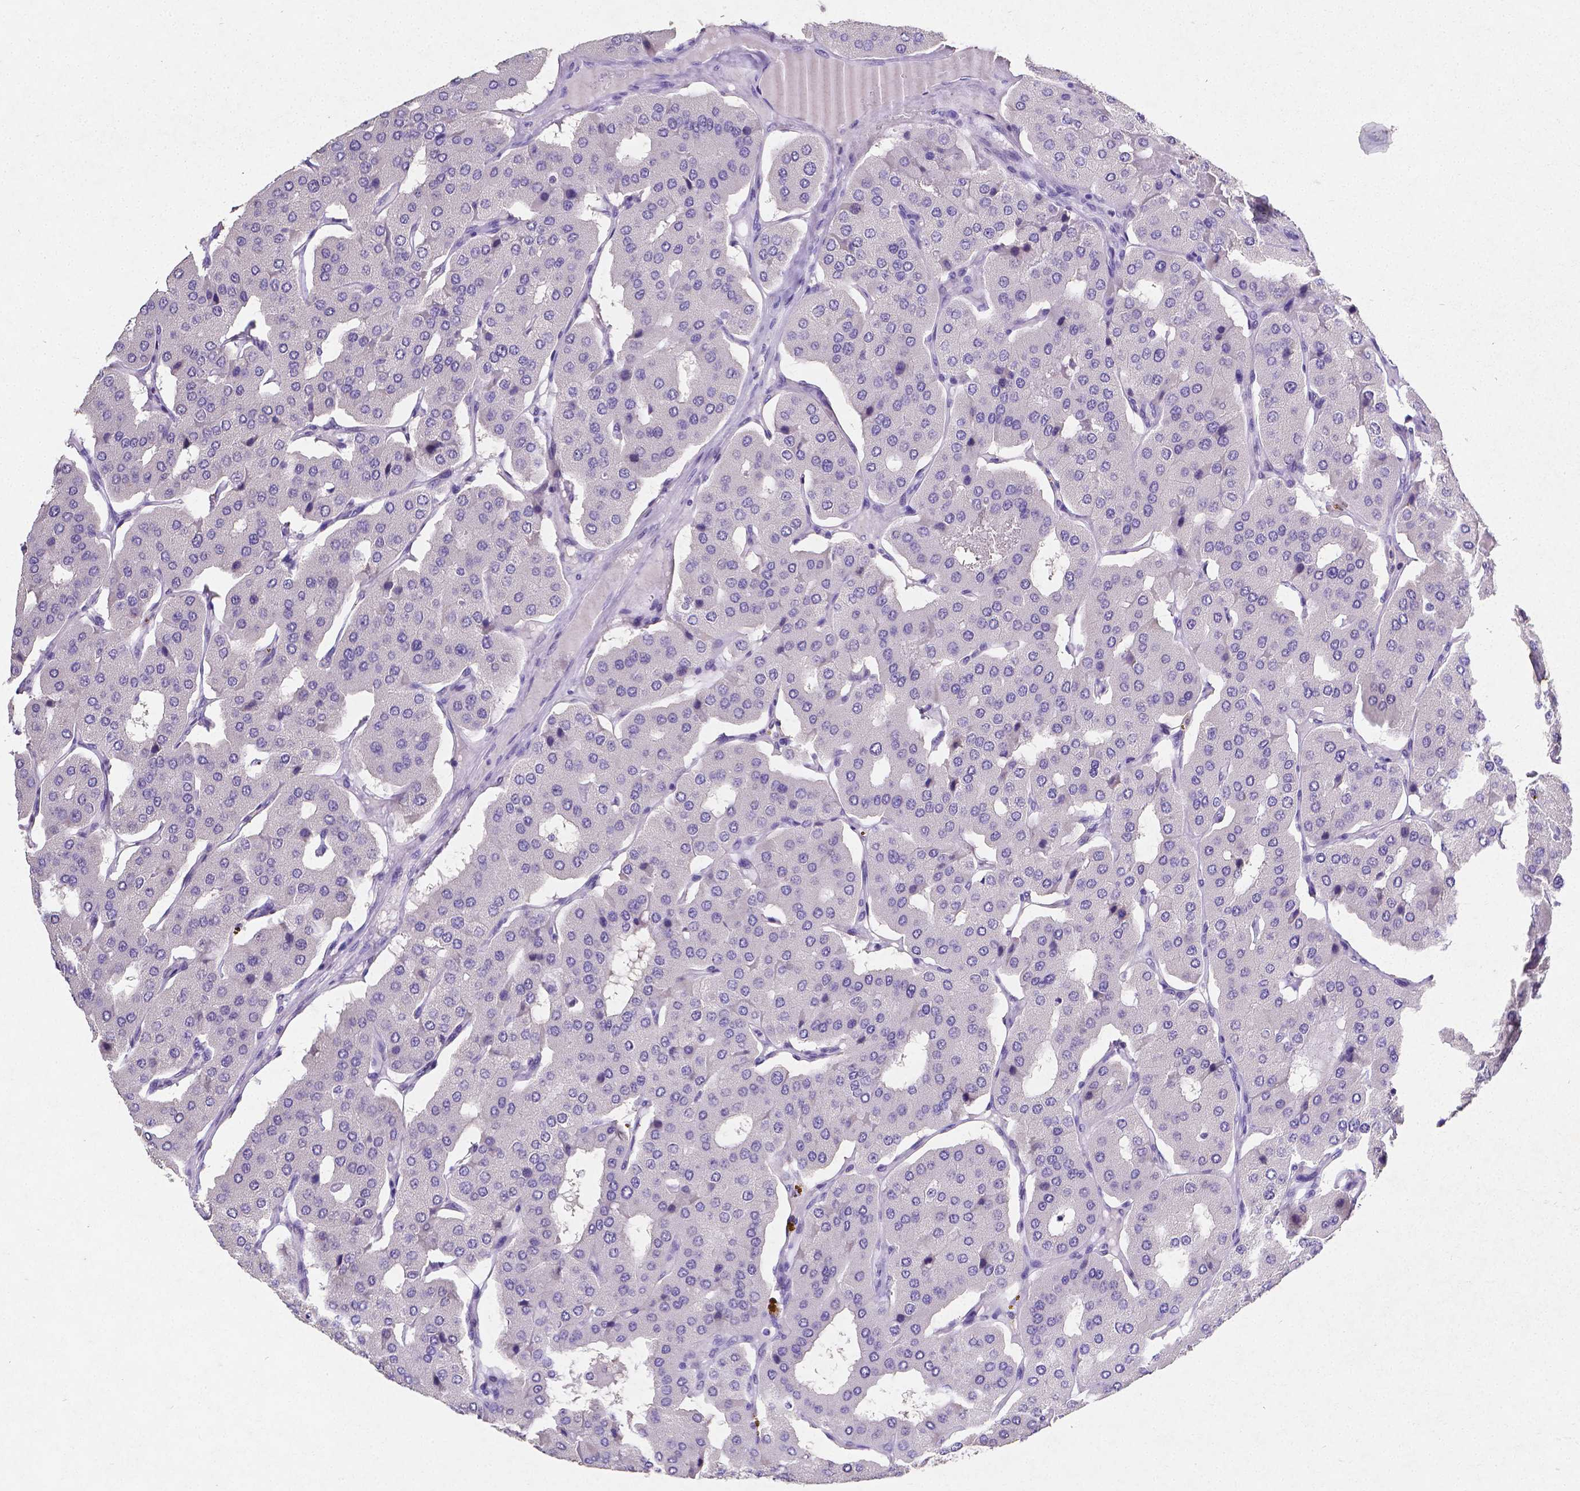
{"staining": {"intensity": "negative", "quantity": "none", "location": "none"}, "tissue": "parathyroid gland", "cell_type": "Glandular cells", "image_type": "normal", "snomed": [{"axis": "morphology", "description": "Normal tissue, NOS"}, {"axis": "morphology", "description": "Adenoma, NOS"}, {"axis": "topography", "description": "Parathyroid gland"}], "caption": "Immunohistochemistry of normal parathyroid gland exhibits no staining in glandular cells.", "gene": "SATB2", "patient": {"sex": "female", "age": 86}}